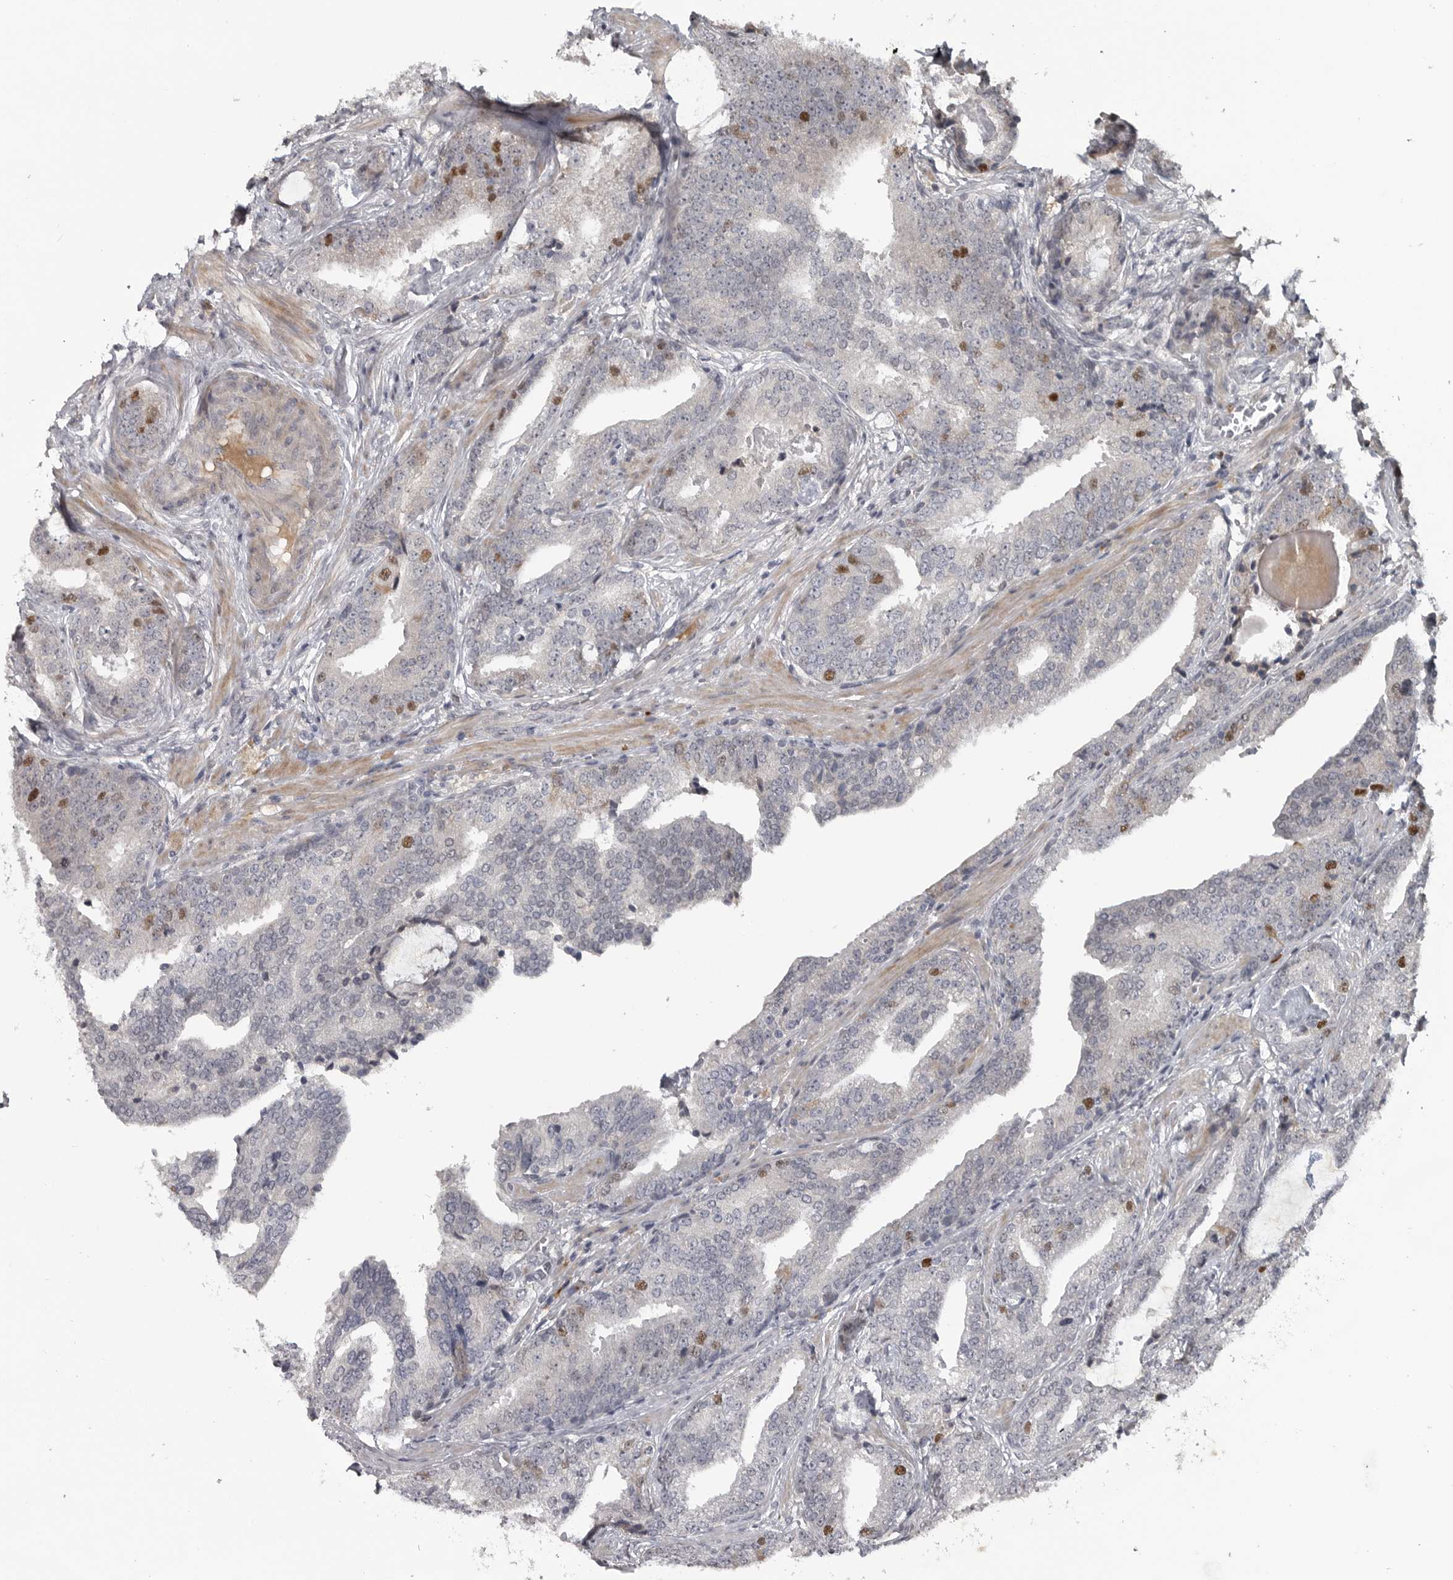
{"staining": {"intensity": "moderate", "quantity": "<25%", "location": "nuclear"}, "tissue": "prostate cancer", "cell_type": "Tumor cells", "image_type": "cancer", "snomed": [{"axis": "morphology", "description": "Adenocarcinoma, Low grade"}, {"axis": "topography", "description": "Prostate"}], "caption": "Immunohistochemical staining of human prostate cancer reveals low levels of moderate nuclear protein staining in about <25% of tumor cells.", "gene": "ZNF277", "patient": {"sex": "male", "age": 67}}